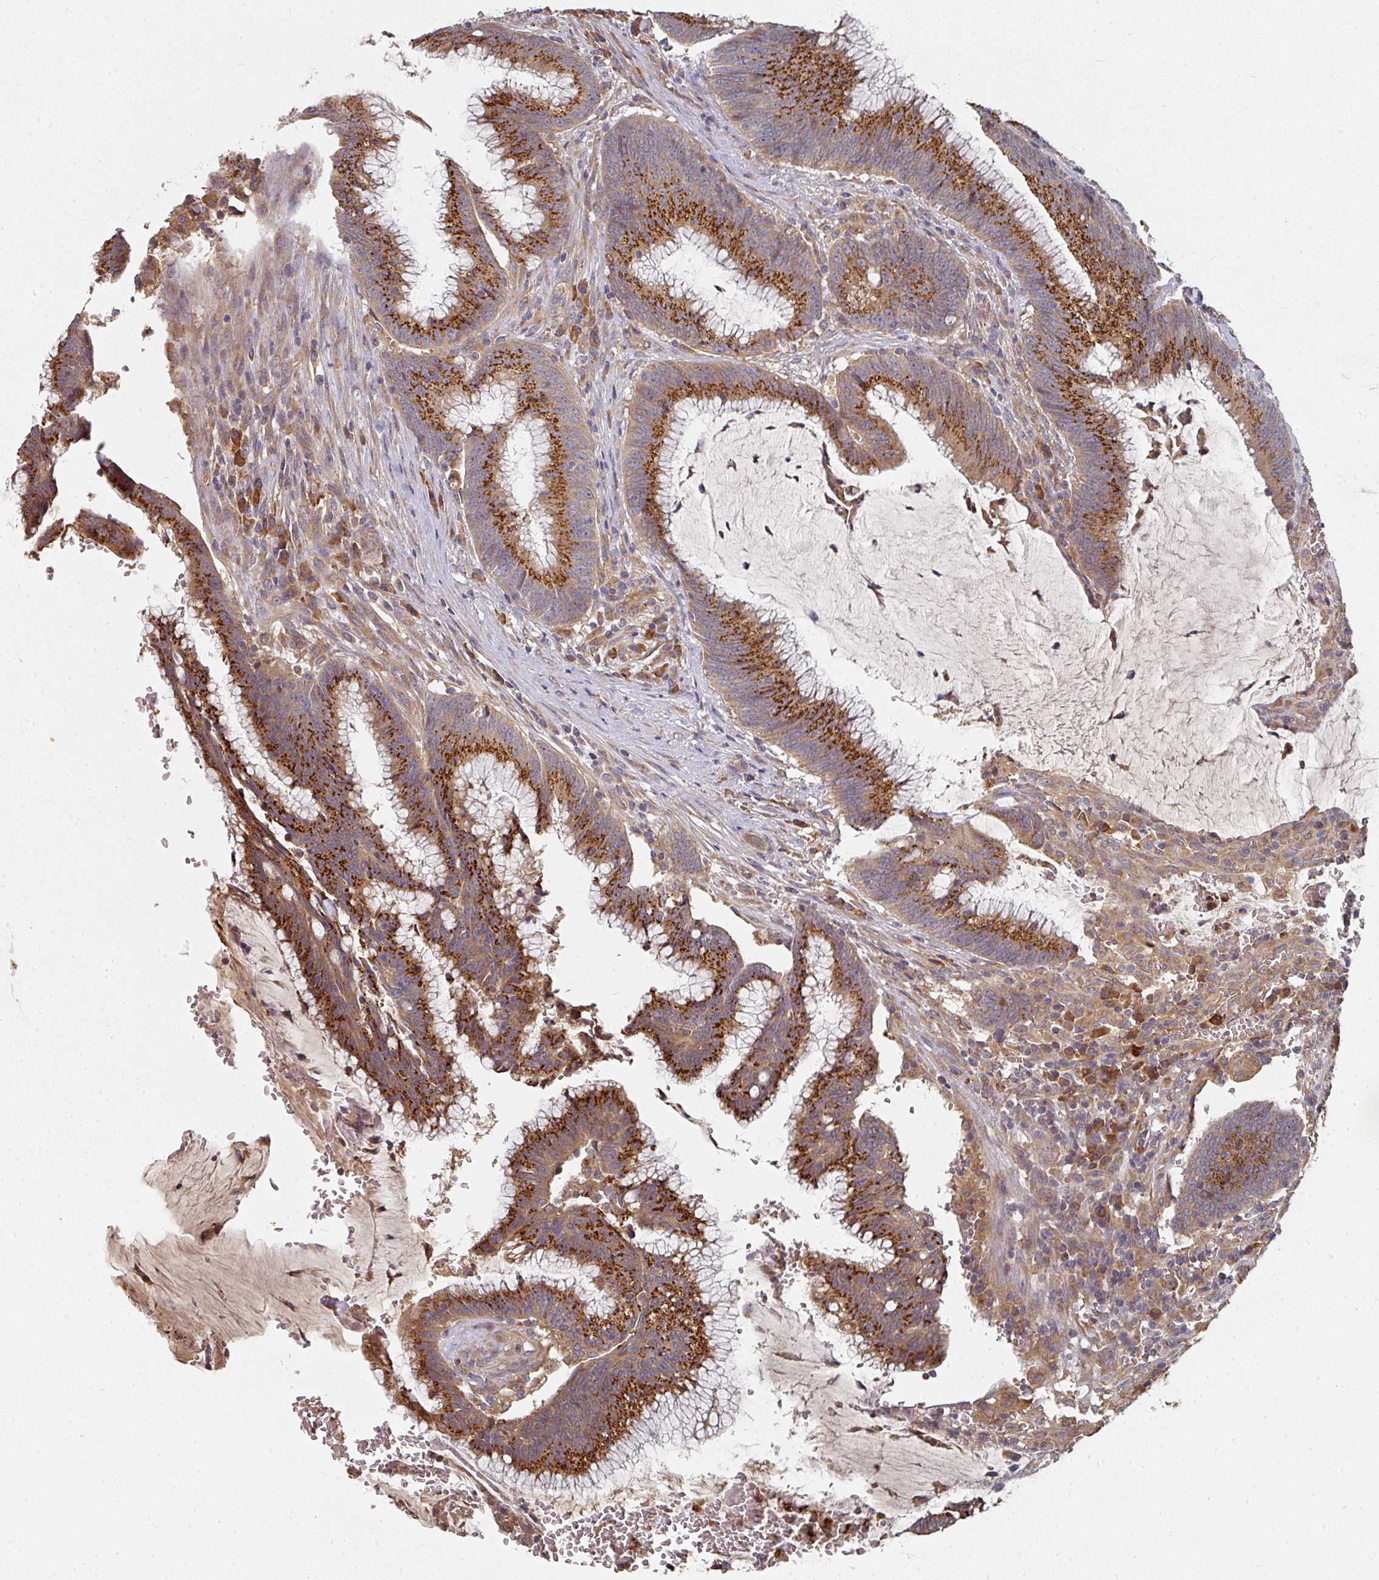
{"staining": {"intensity": "strong", "quantity": ">75%", "location": "cytoplasmic/membranous"}, "tissue": "colorectal cancer", "cell_type": "Tumor cells", "image_type": "cancer", "snomed": [{"axis": "morphology", "description": "Adenocarcinoma, NOS"}, {"axis": "topography", "description": "Rectum"}], "caption": "High-power microscopy captured an IHC photomicrograph of colorectal cancer, revealing strong cytoplasmic/membranous expression in about >75% of tumor cells.", "gene": "EDEM2", "patient": {"sex": "female", "age": 77}}